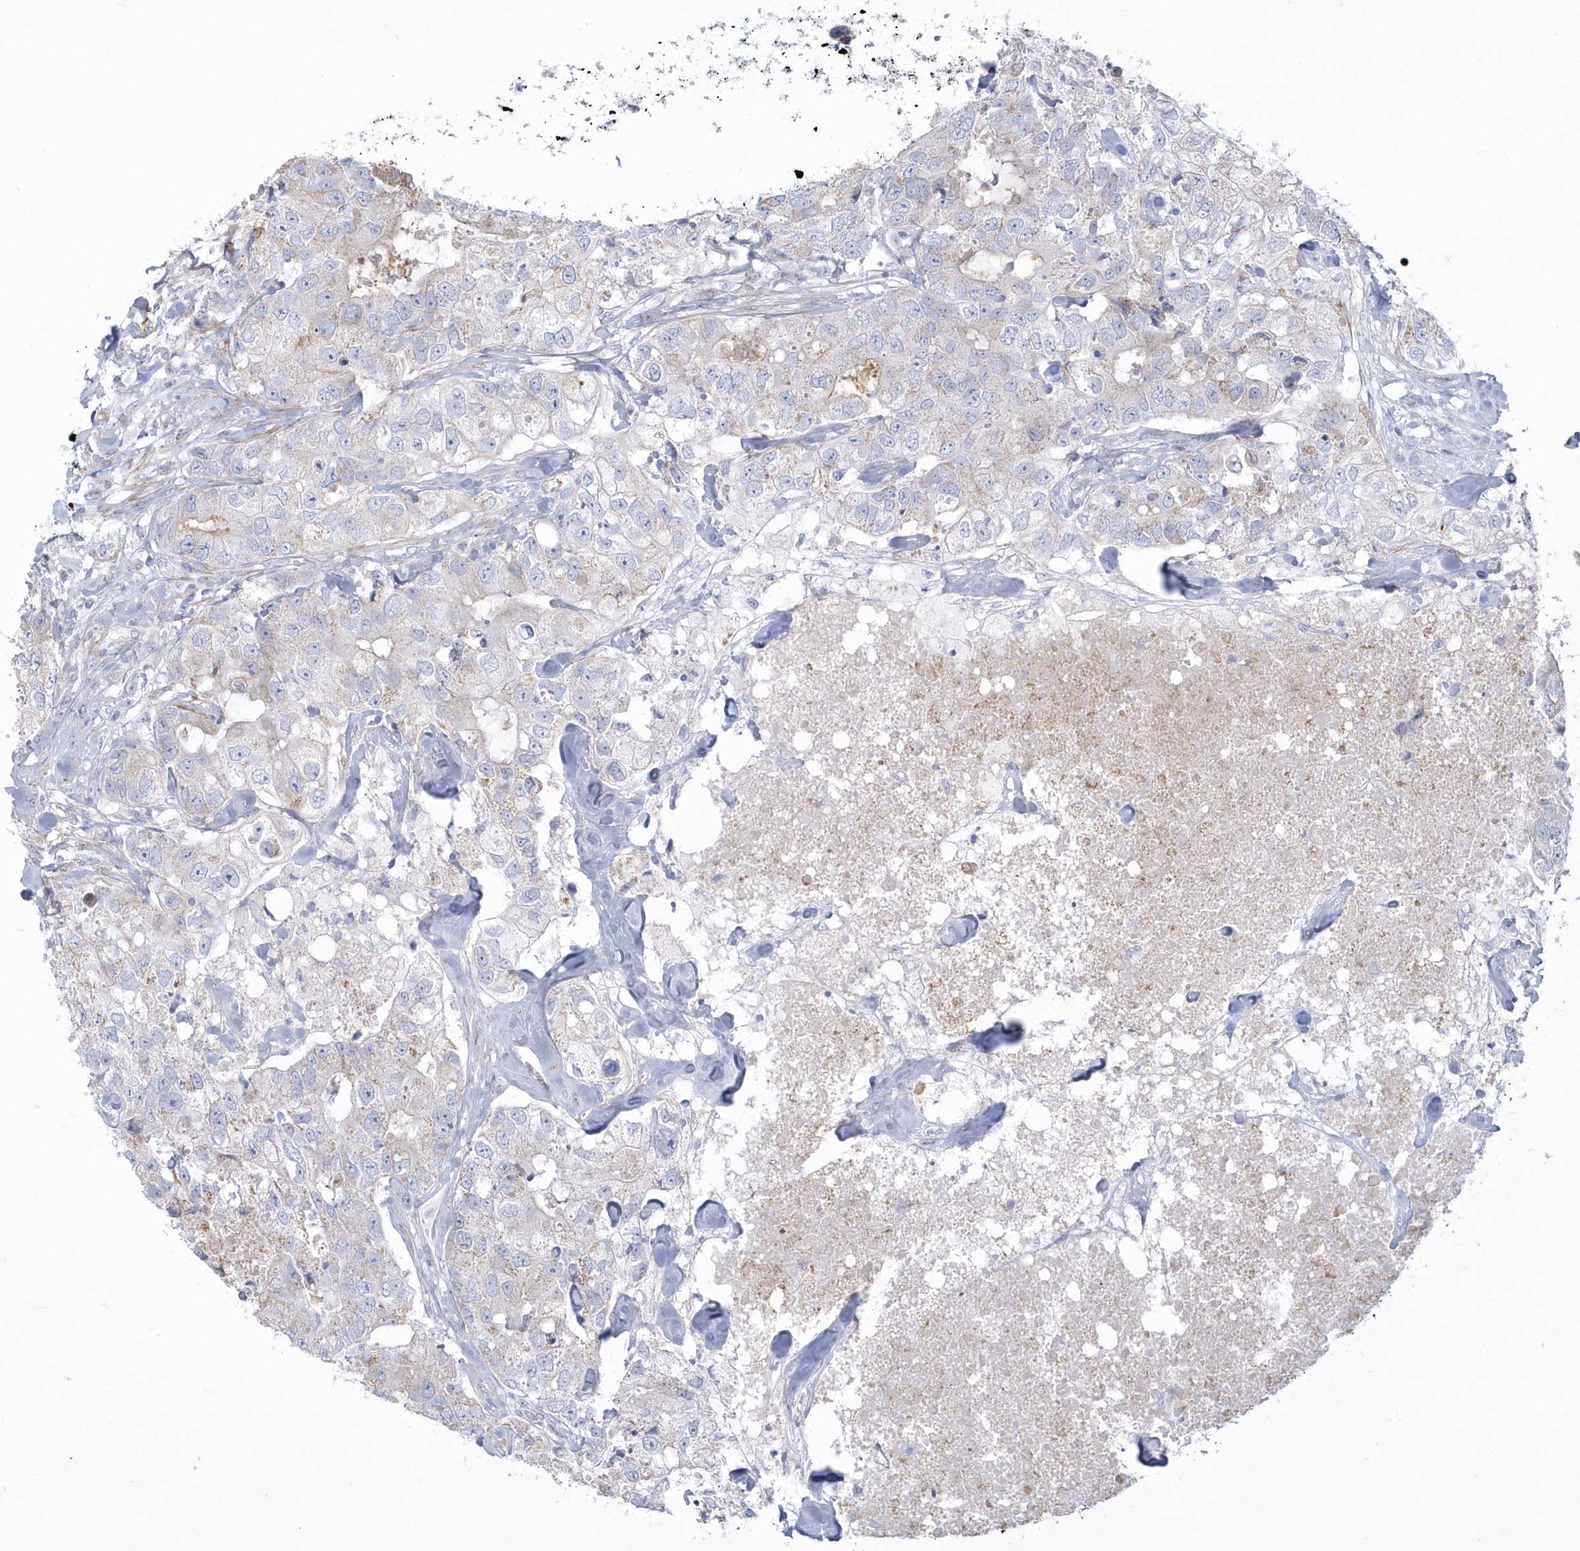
{"staining": {"intensity": "negative", "quantity": "none", "location": "none"}, "tissue": "breast cancer", "cell_type": "Tumor cells", "image_type": "cancer", "snomed": [{"axis": "morphology", "description": "Duct carcinoma"}, {"axis": "topography", "description": "Breast"}], "caption": "Tumor cells are negative for brown protein staining in breast cancer (invasive ductal carcinoma).", "gene": "WDR27", "patient": {"sex": "female", "age": 62}}